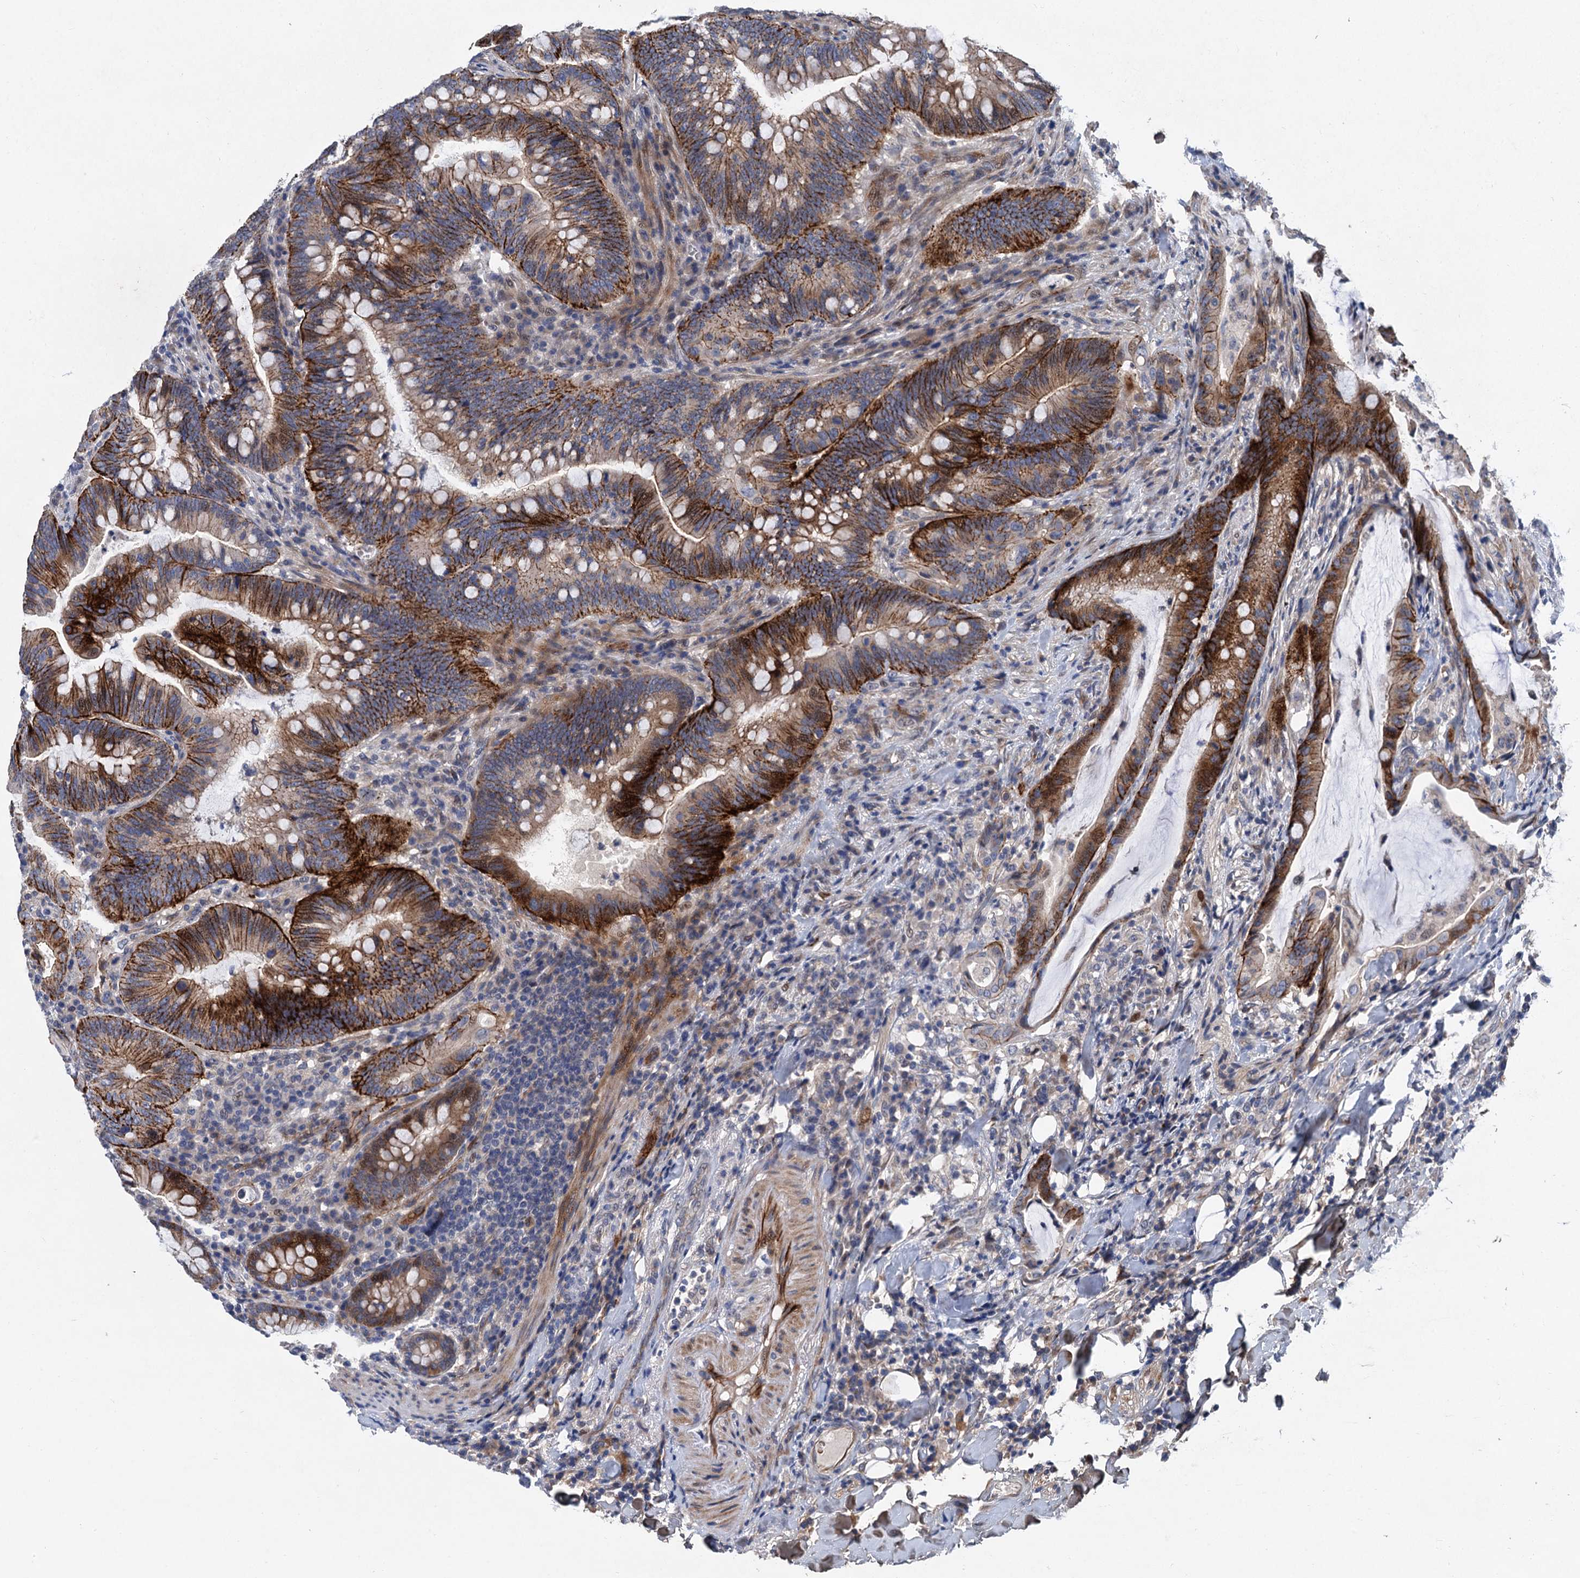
{"staining": {"intensity": "strong", "quantity": "25%-75%", "location": "cytoplasmic/membranous"}, "tissue": "colorectal cancer", "cell_type": "Tumor cells", "image_type": "cancer", "snomed": [{"axis": "morphology", "description": "Adenocarcinoma, NOS"}, {"axis": "topography", "description": "Colon"}], "caption": "There is high levels of strong cytoplasmic/membranous staining in tumor cells of colorectal cancer, as demonstrated by immunohistochemical staining (brown color).", "gene": "TRAF7", "patient": {"sex": "female", "age": 66}}